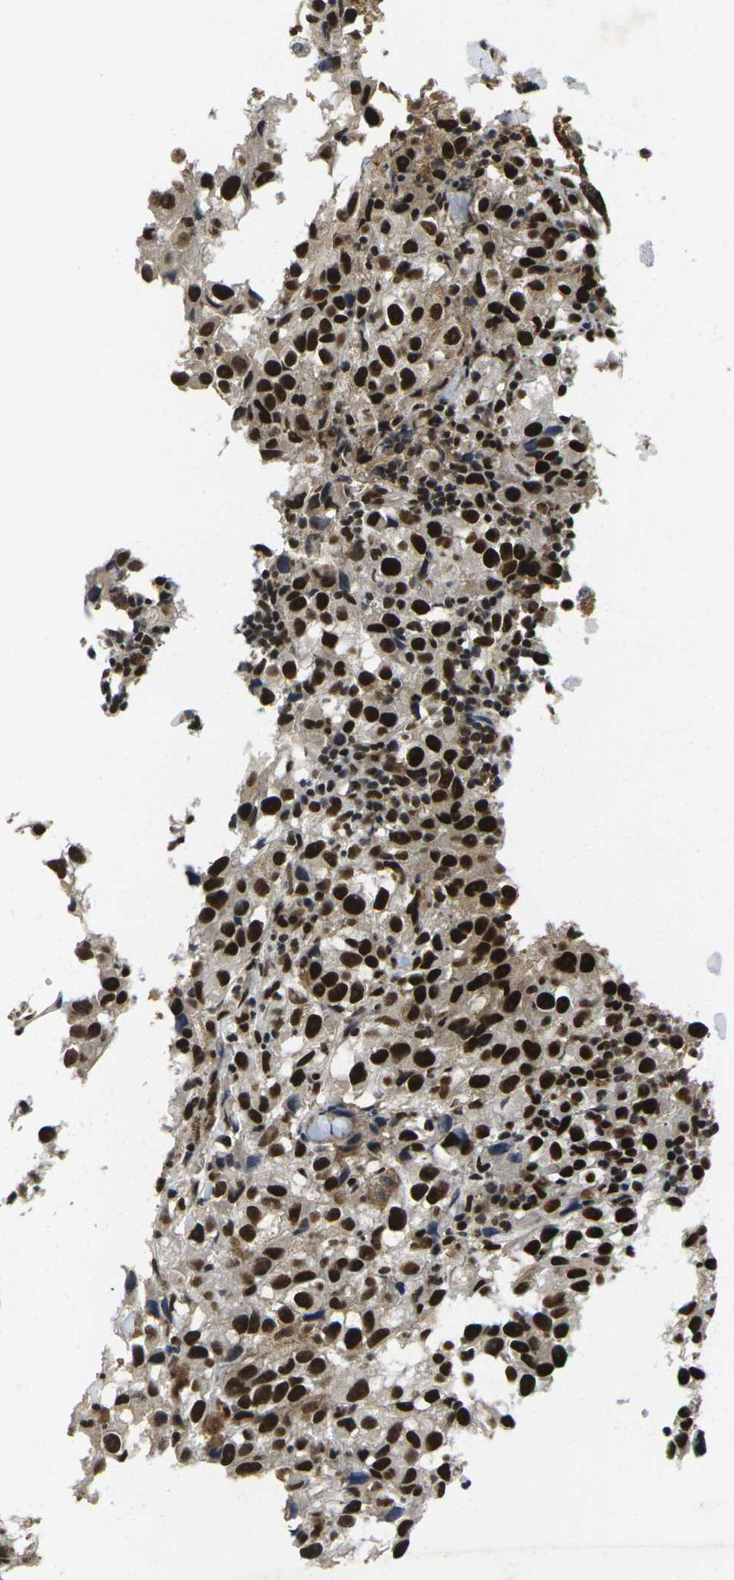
{"staining": {"intensity": "strong", "quantity": ">75%", "location": "nuclear"}, "tissue": "melanoma", "cell_type": "Tumor cells", "image_type": "cancer", "snomed": [{"axis": "morphology", "description": "Malignant melanoma, NOS"}, {"axis": "topography", "description": "Skin"}], "caption": "Malignant melanoma stained for a protein demonstrates strong nuclear positivity in tumor cells.", "gene": "GTF2E1", "patient": {"sex": "female", "age": 104}}